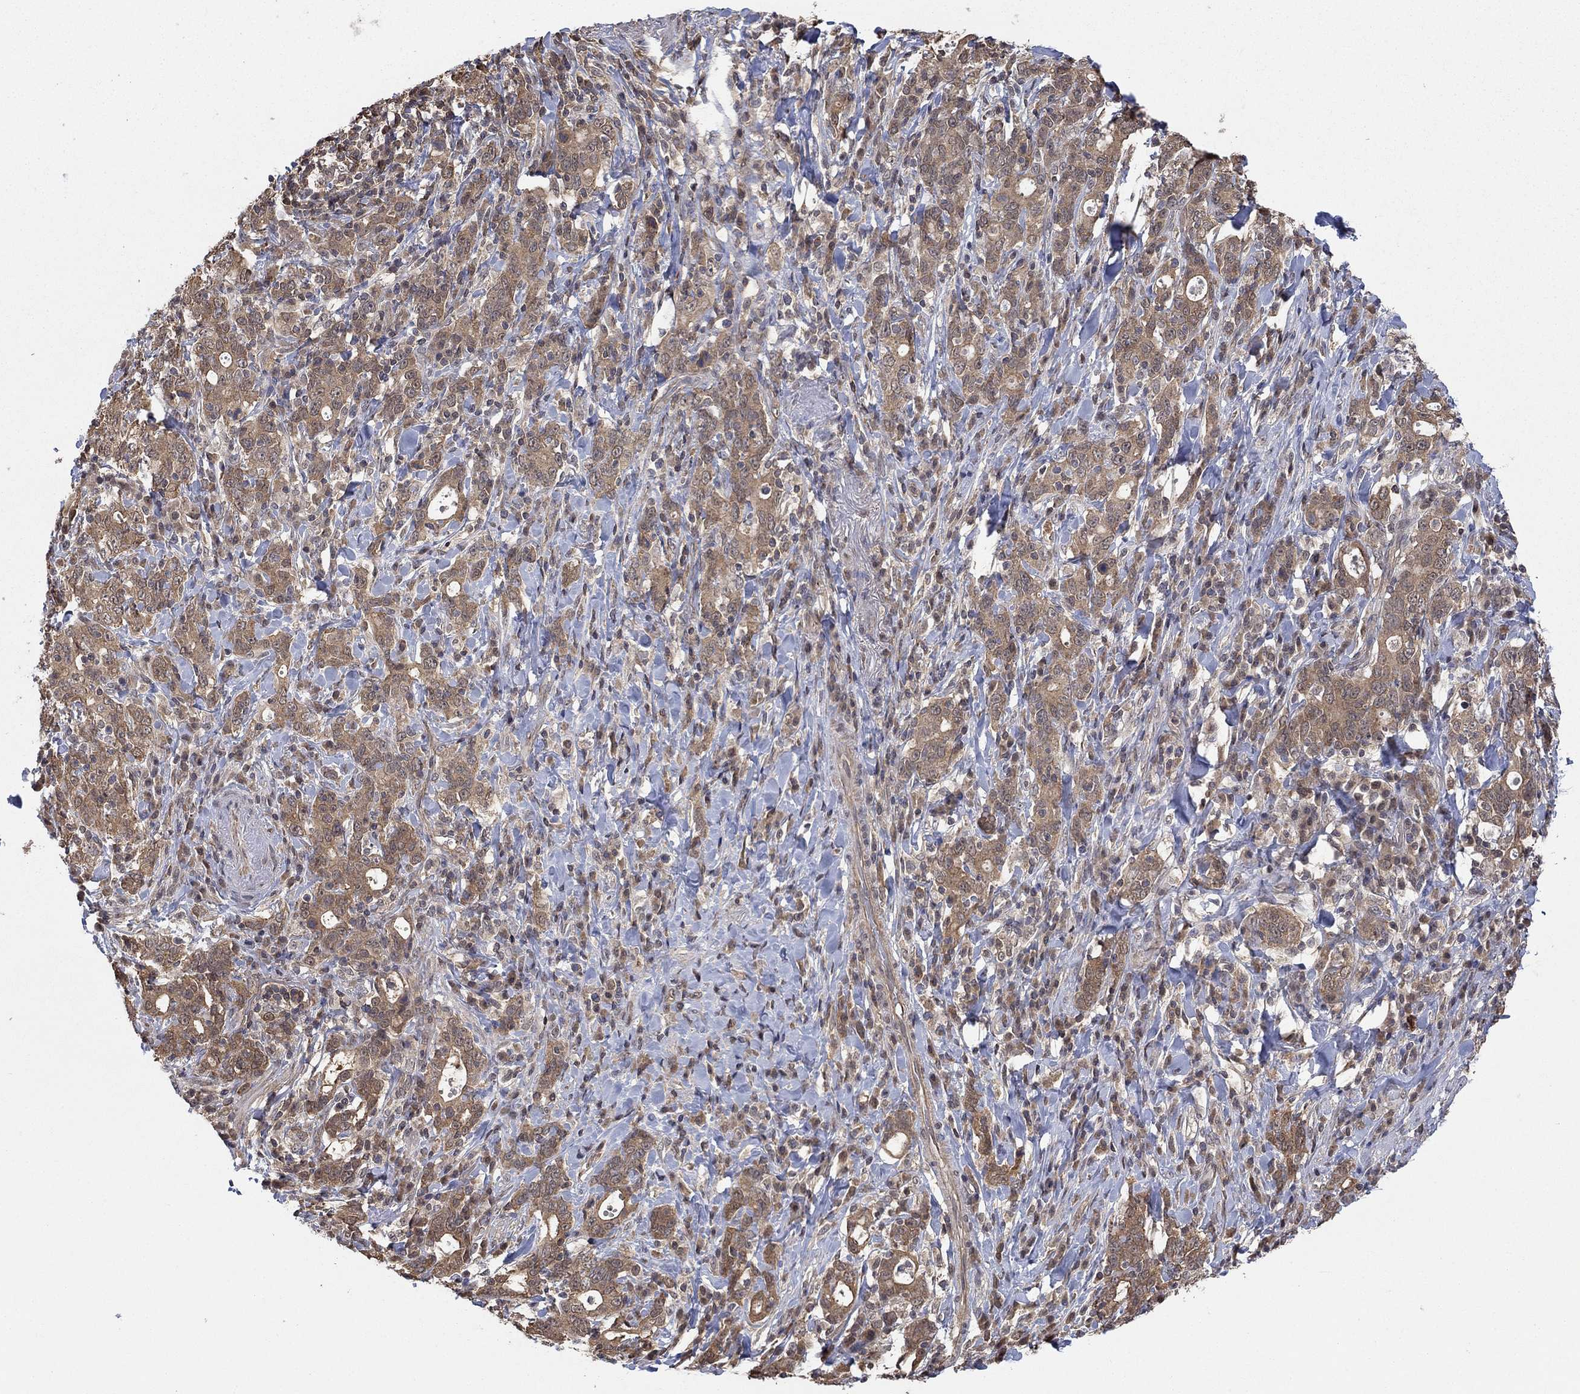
{"staining": {"intensity": "moderate", "quantity": "<25%", "location": "cytoplasmic/membranous"}, "tissue": "stomach cancer", "cell_type": "Tumor cells", "image_type": "cancer", "snomed": [{"axis": "morphology", "description": "Adenocarcinoma, NOS"}, {"axis": "topography", "description": "Stomach"}], "caption": "An IHC micrograph of neoplastic tissue is shown. Protein staining in brown labels moderate cytoplasmic/membranous positivity in adenocarcinoma (stomach) within tumor cells. (IHC, brightfield microscopy, high magnification).", "gene": "RNF114", "patient": {"sex": "male", "age": 79}}